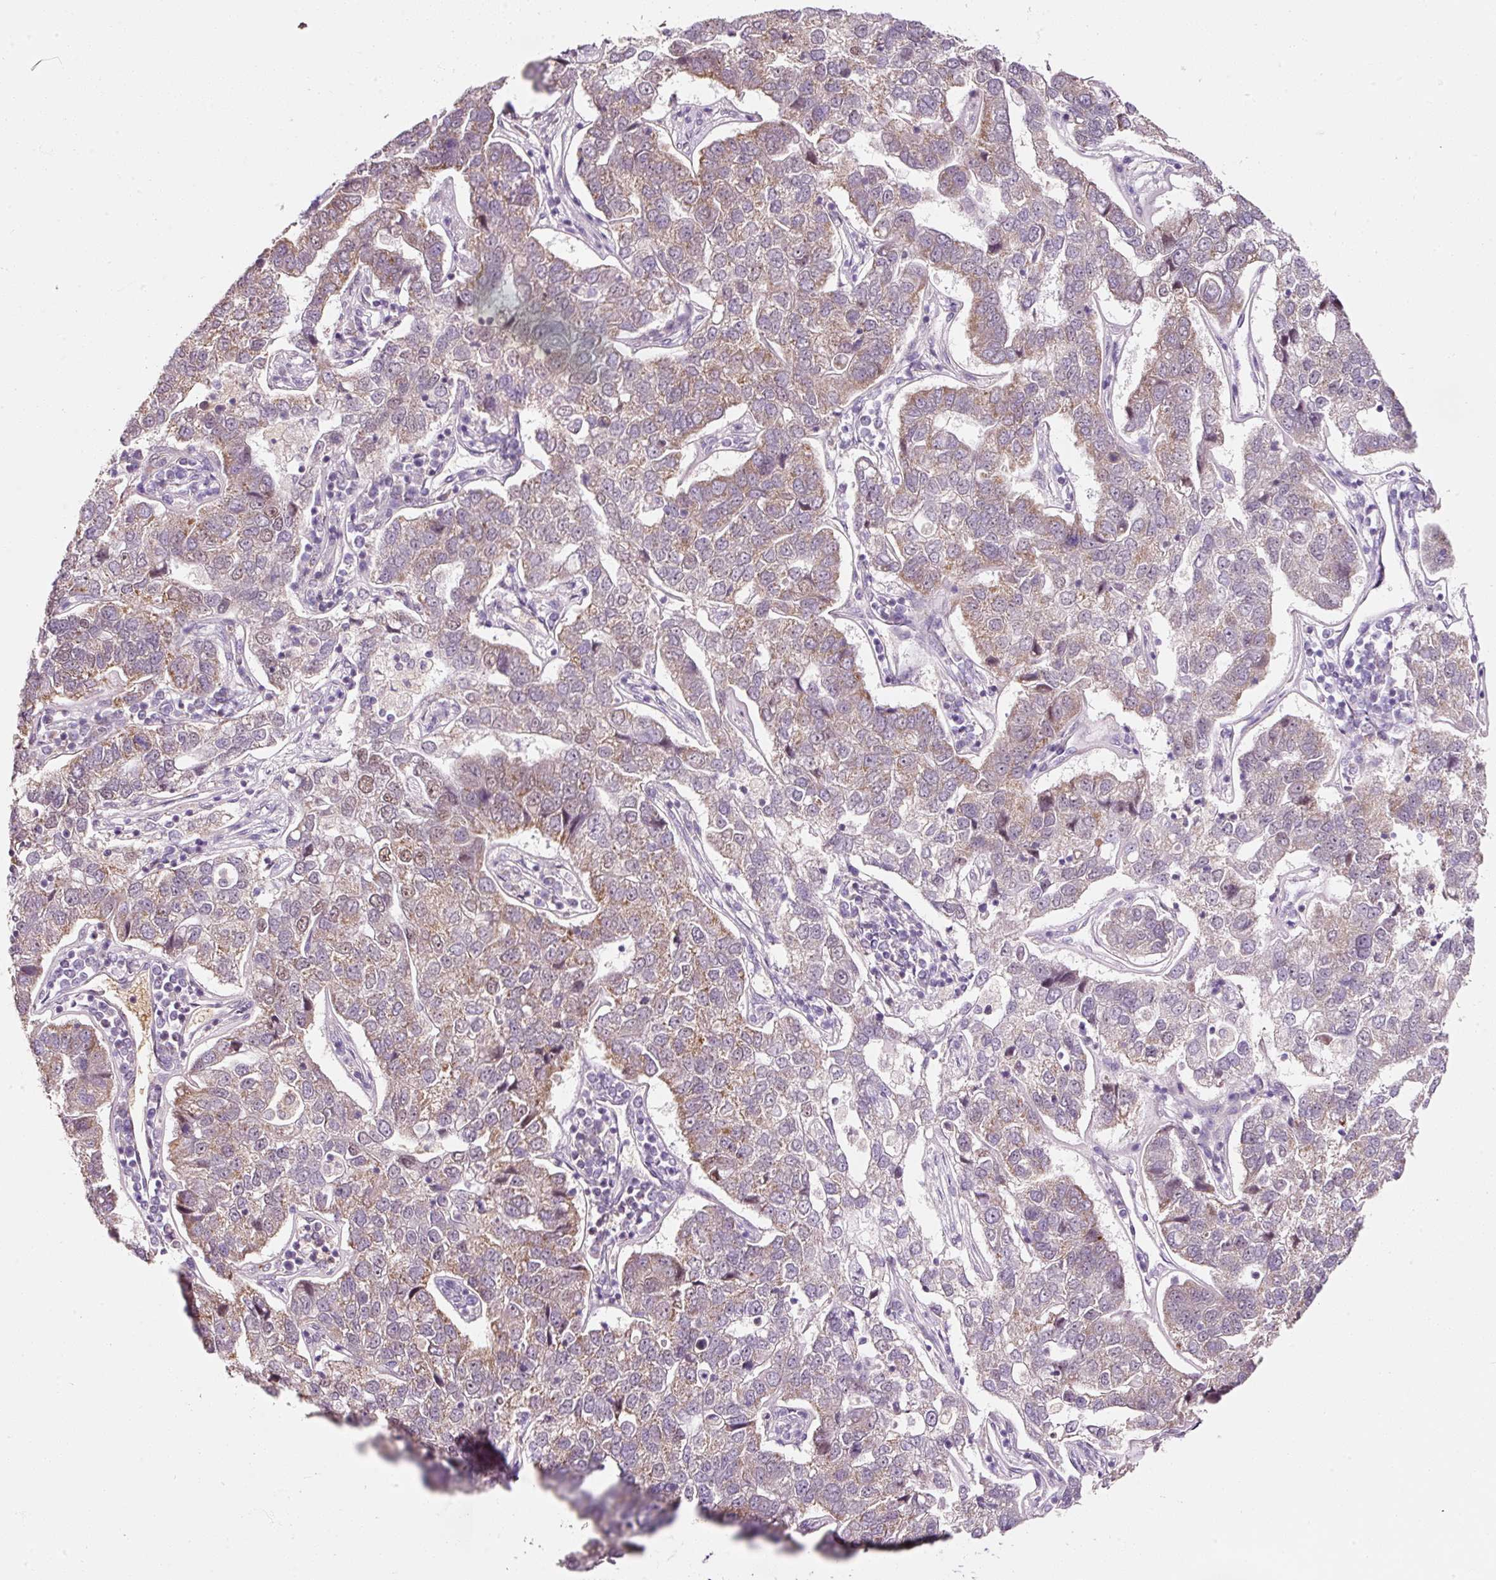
{"staining": {"intensity": "weak", "quantity": "25%-75%", "location": "cytoplasmic/membranous"}, "tissue": "pancreatic cancer", "cell_type": "Tumor cells", "image_type": "cancer", "snomed": [{"axis": "morphology", "description": "Adenocarcinoma, NOS"}, {"axis": "topography", "description": "Pancreas"}], "caption": "A high-resolution histopathology image shows IHC staining of pancreatic adenocarcinoma, which shows weak cytoplasmic/membranous staining in about 25%-75% of tumor cells.", "gene": "ZNF460", "patient": {"sex": "female", "age": 61}}